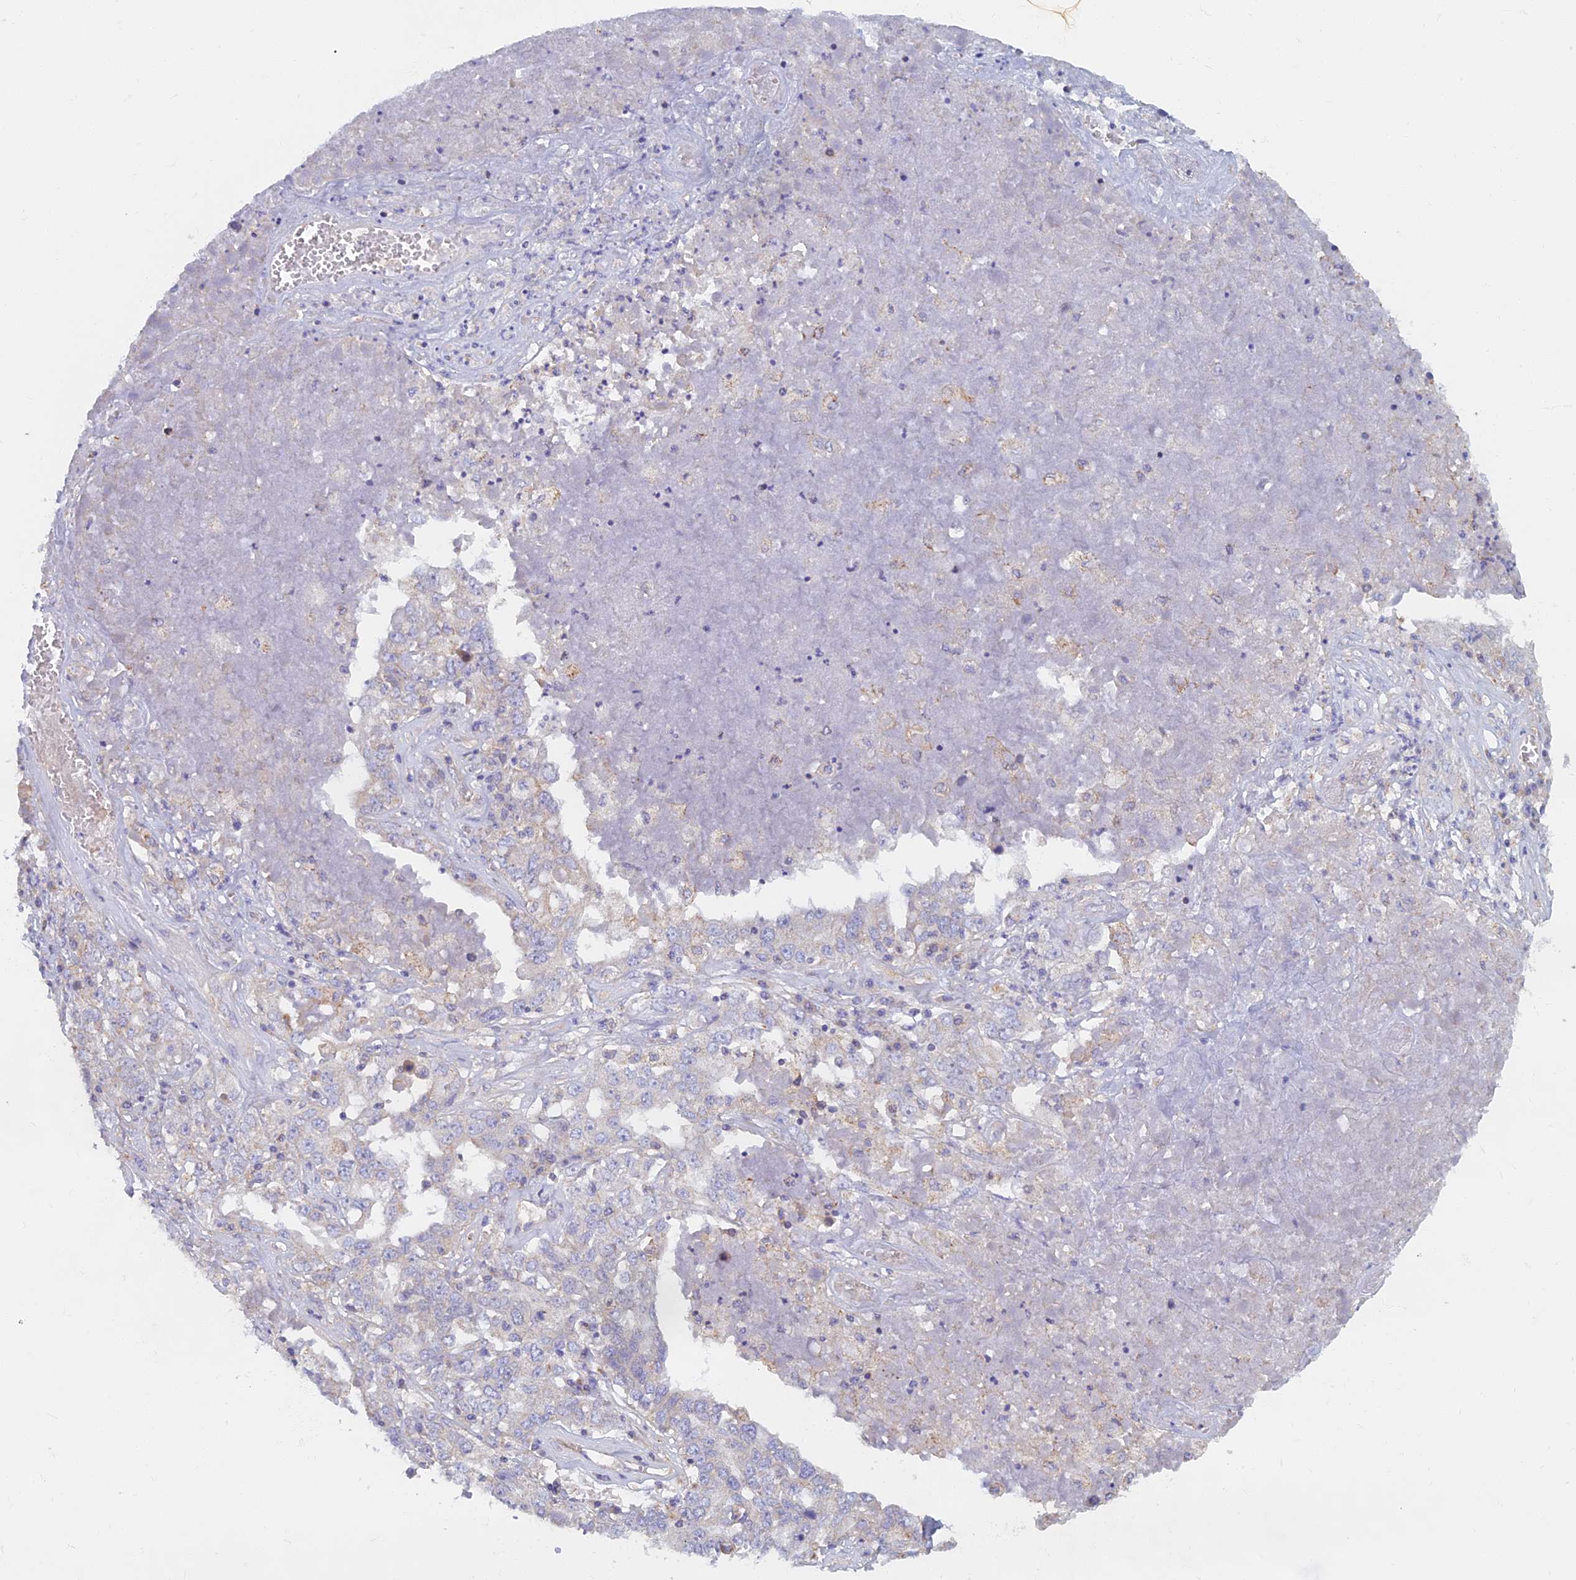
{"staining": {"intensity": "negative", "quantity": "none", "location": "none"}, "tissue": "ovarian cancer", "cell_type": "Tumor cells", "image_type": "cancer", "snomed": [{"axis": "morphology", "description": "Carcinoma, endometroid"}, {"axis": "topography", "description": "Ovary"}], "caption": "Immunohistochemistry image of neoplastic tissue: human ovarian cancer (endometroid carcinoma) stained with DAB shows no significant protein expression in tumor cells.", "gene": "TMEM44", "patient": {"sex": "female", "age": 62}}